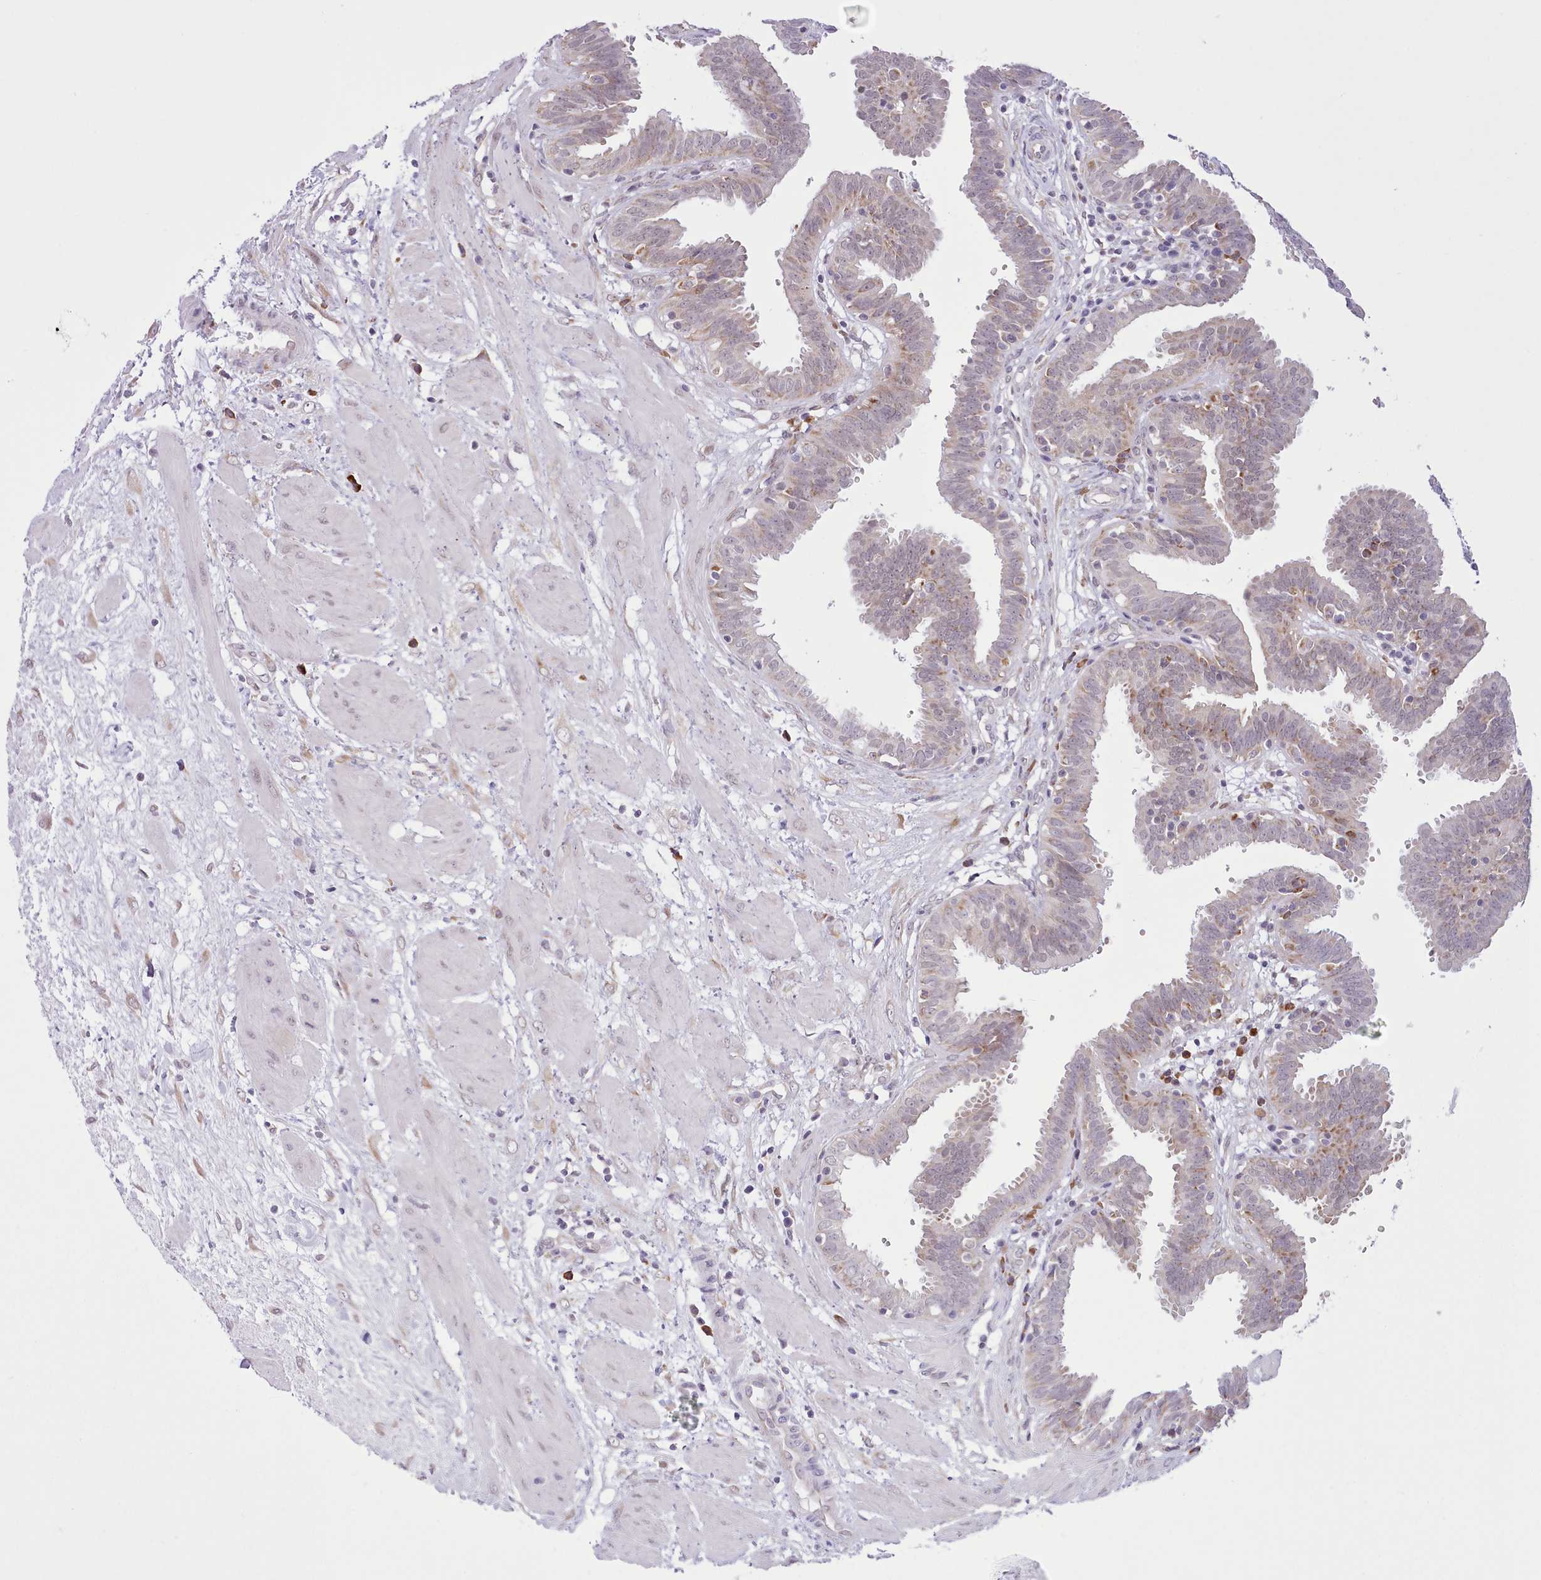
{"staining": {"intensity": "weak", "quantity": "25%-75%", "location": "cytoplasmic/membranous"}, "tissue": "fallopian tube", "cell_type": "Glandular cells", "image_type": "normal", "snomed": [{"axis": "morphology", "description": "Normal tissue, NOS"}, {"axis": "topography", "description": "Fallopian tube"}, {"axis": "topography", "description": "Placenta"}], "caption": "DAB immunohistochemical staining of unremarkable fallopian tube exhibits weak cytoplasmic/membranous protein staining in about 25%-75% of glandular cells. (DAB (3,3'-diaminobenzidine) IHC, brown staining for protein, blue staining for nuclei).", "gene": "SEC61B", "patient": {"sex": "female", "age": 32}}